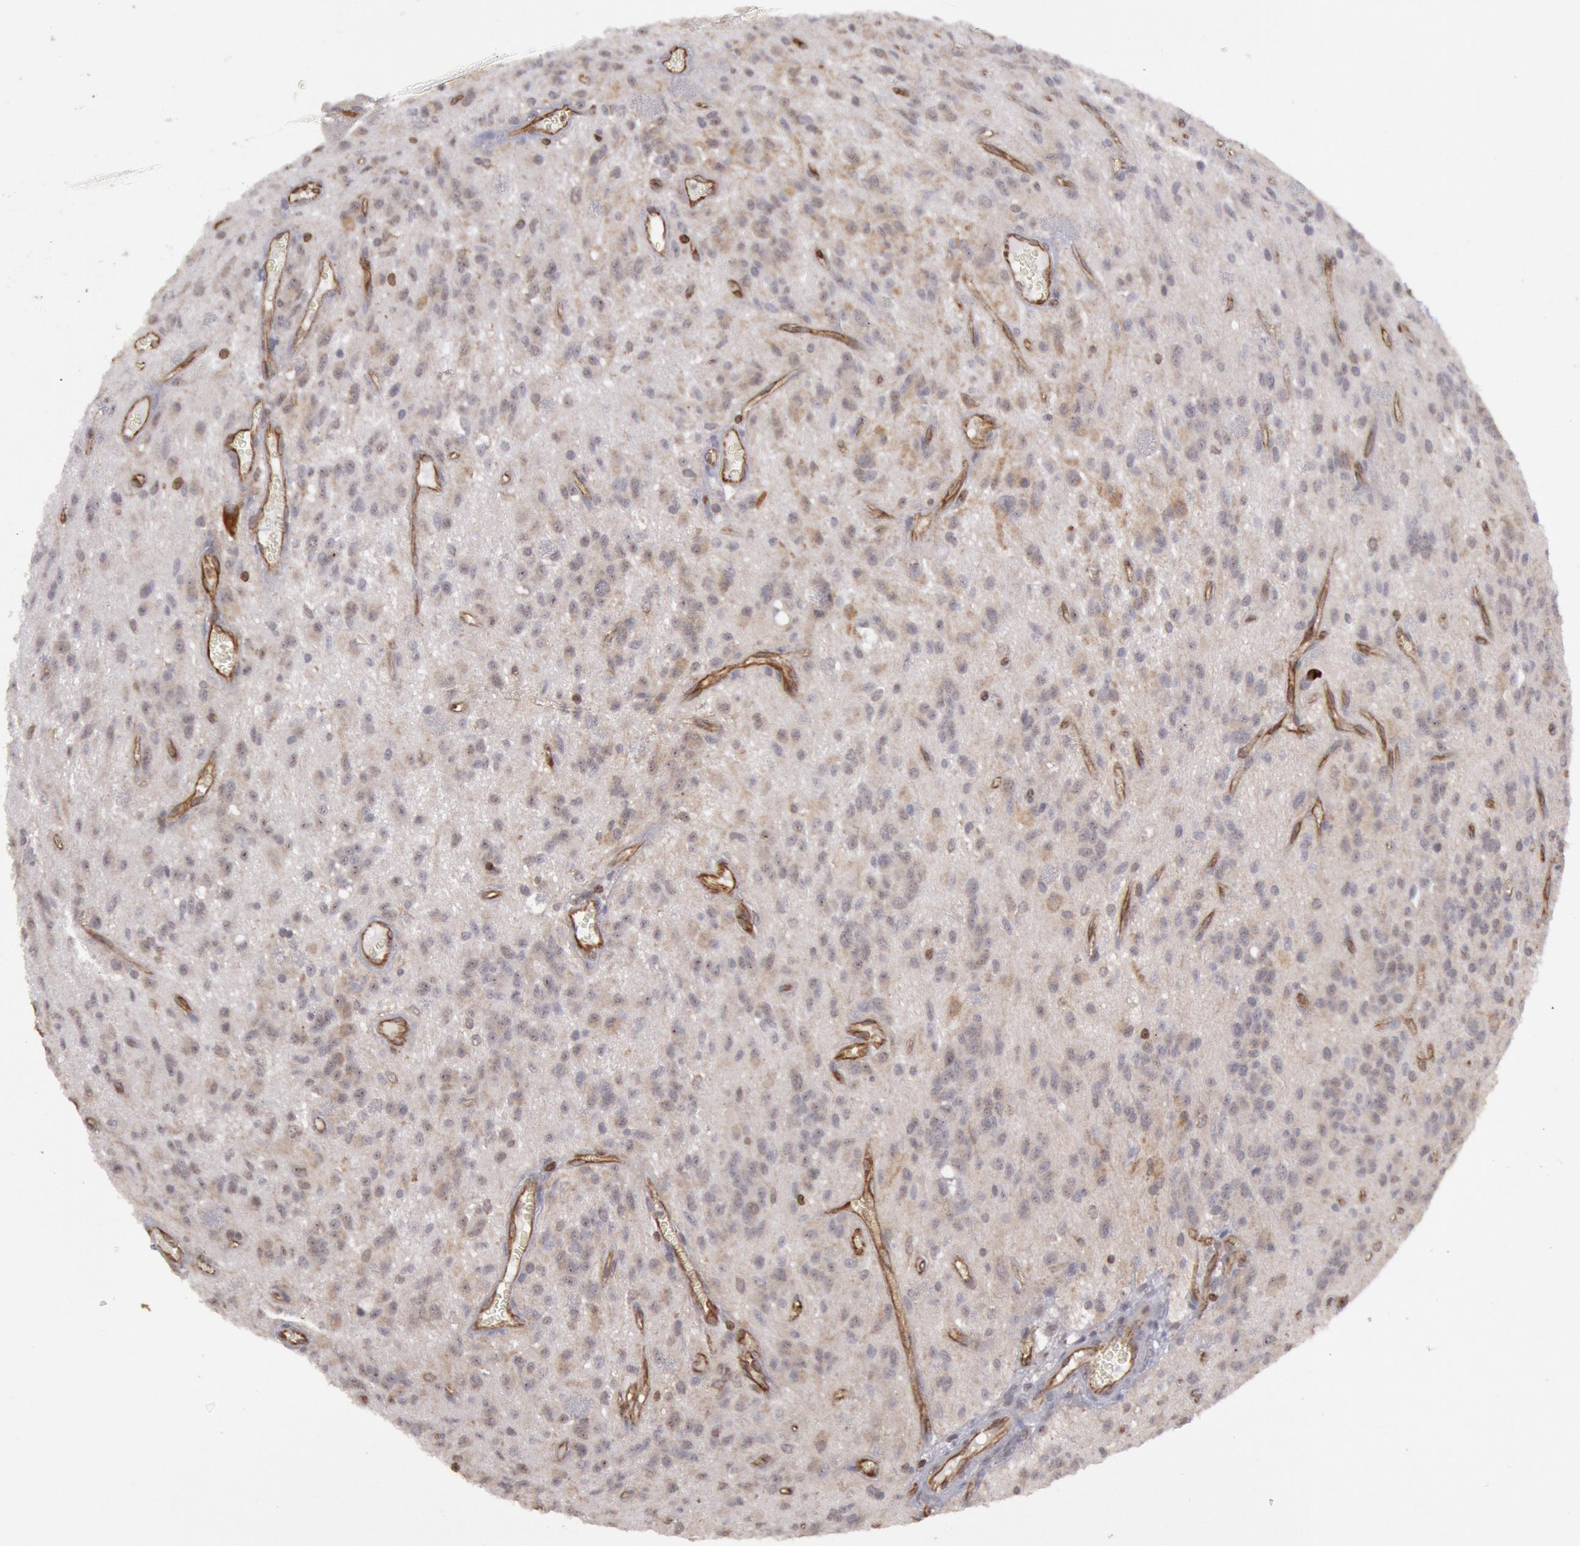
{"staining": {"intensity": "negative", "quantity": "none", "location": "none"}, "tissue": "glioma", "cell_type": "Tumor cells", "image_type": "cancer", "snomed": [{"axis": "morphology", "description": "Glioma, malignant, Low grade"}, {"axis": "topography", "description": "Brain"}], "caption": "Malignant low-grade glioma was stained to show a protein in brown. There is no significant positivity in tumor cells. (DAB immunohistochemistry with hematoxylin counter stain).", "gene": "TAP2", "patient": {"sex": "female", "age": 15}}